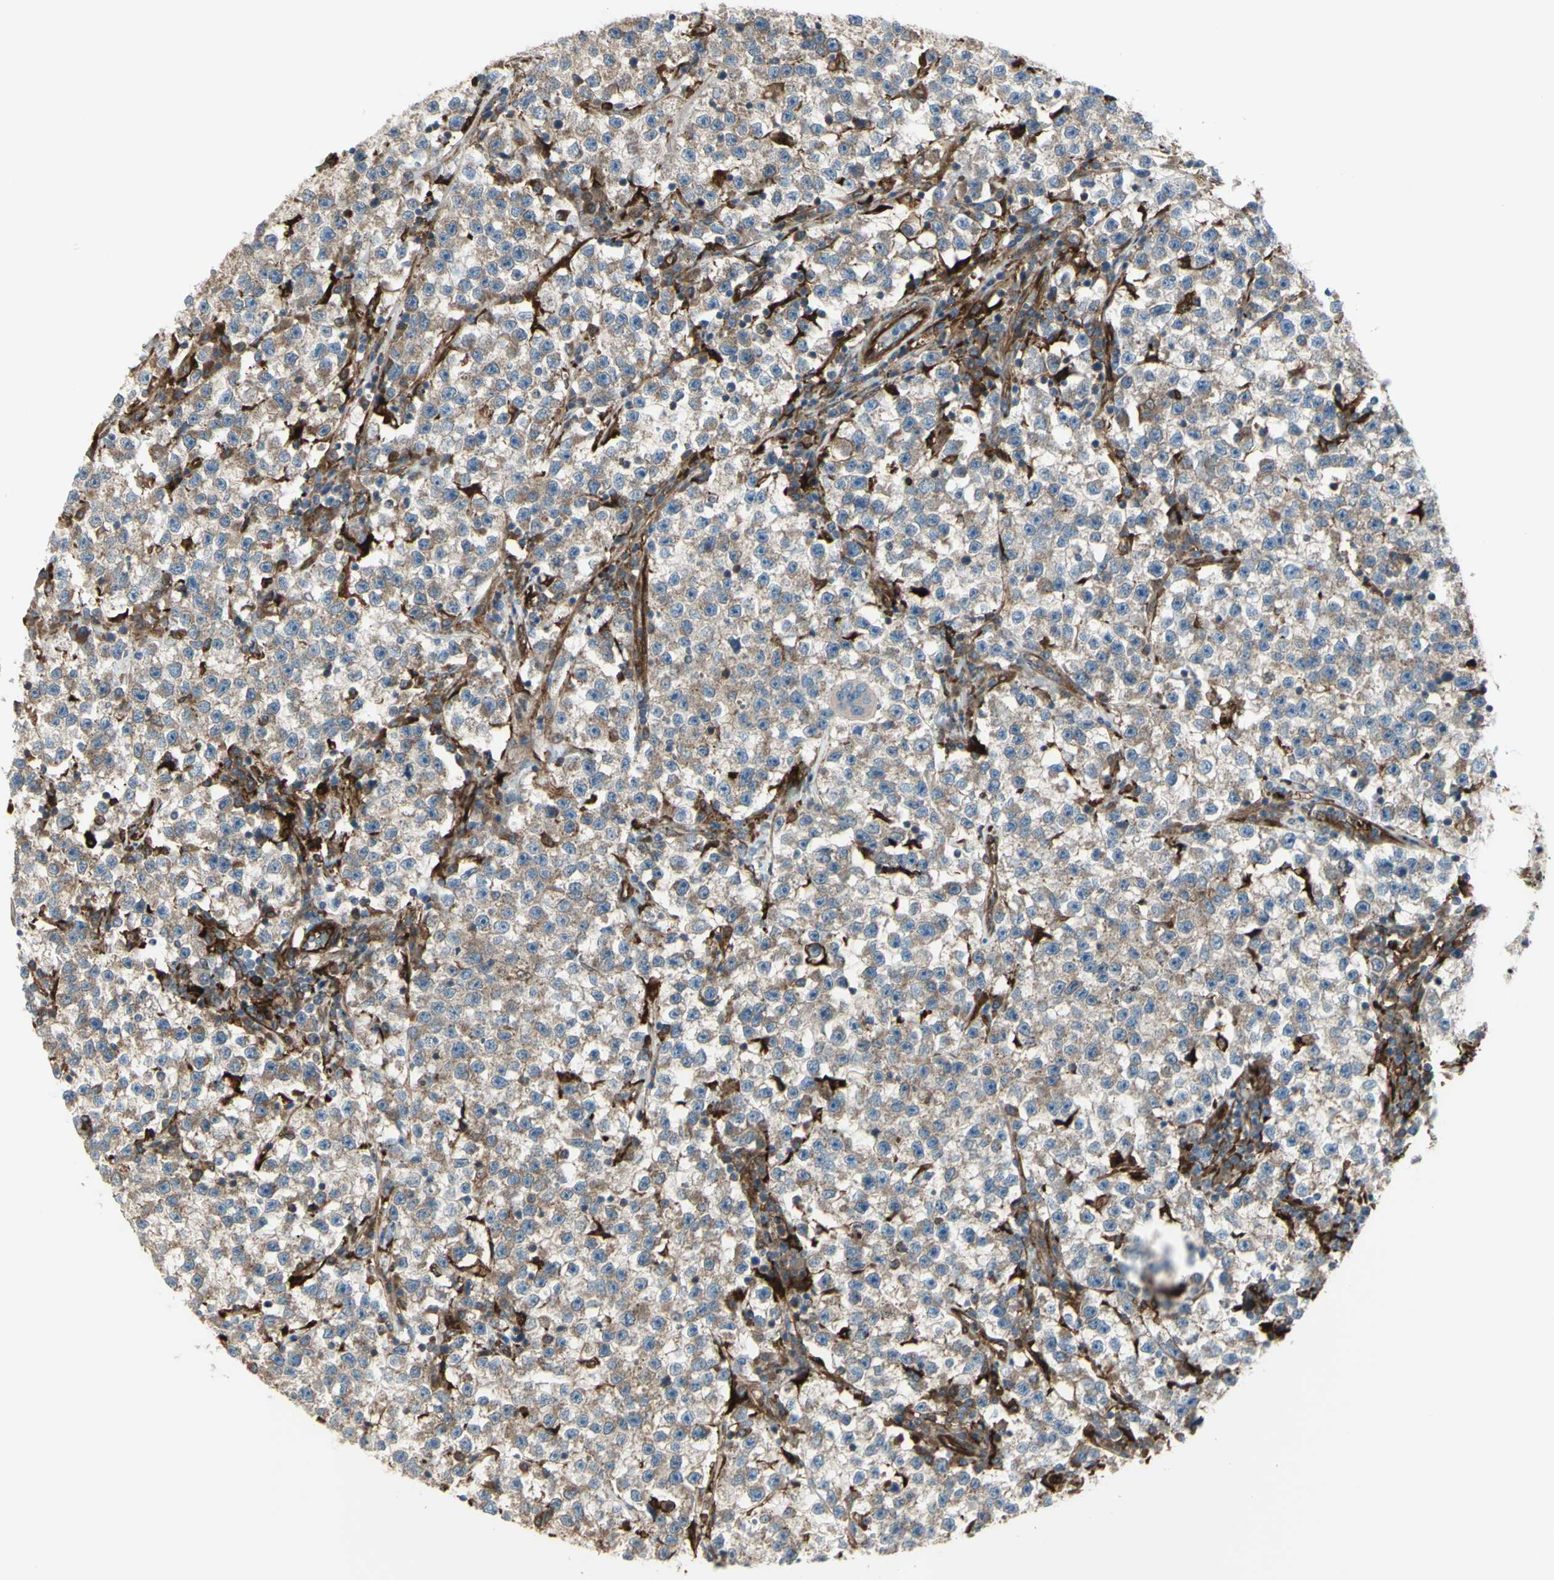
{"staining": {"intensity": "weak", "quantity": "25%-75%", "location": "cytoplasmic/membranous"}, "tissue": "testis cancer", "cell_type": "Tumor cells", "image_type": "cancer", "snomed": [{"axis": "morphology", "description": "Seminoma, NOS"}, {"axis": "topography", "description": "Testis"}], "caption": "Testis seminoma stained with a brown dye reveals weak cytoplasmic/membranous positive staining in about 25%-75% of tumor cells.", "gene": "IGSF9B", "patient": {"sex": "male", "age": 22}}